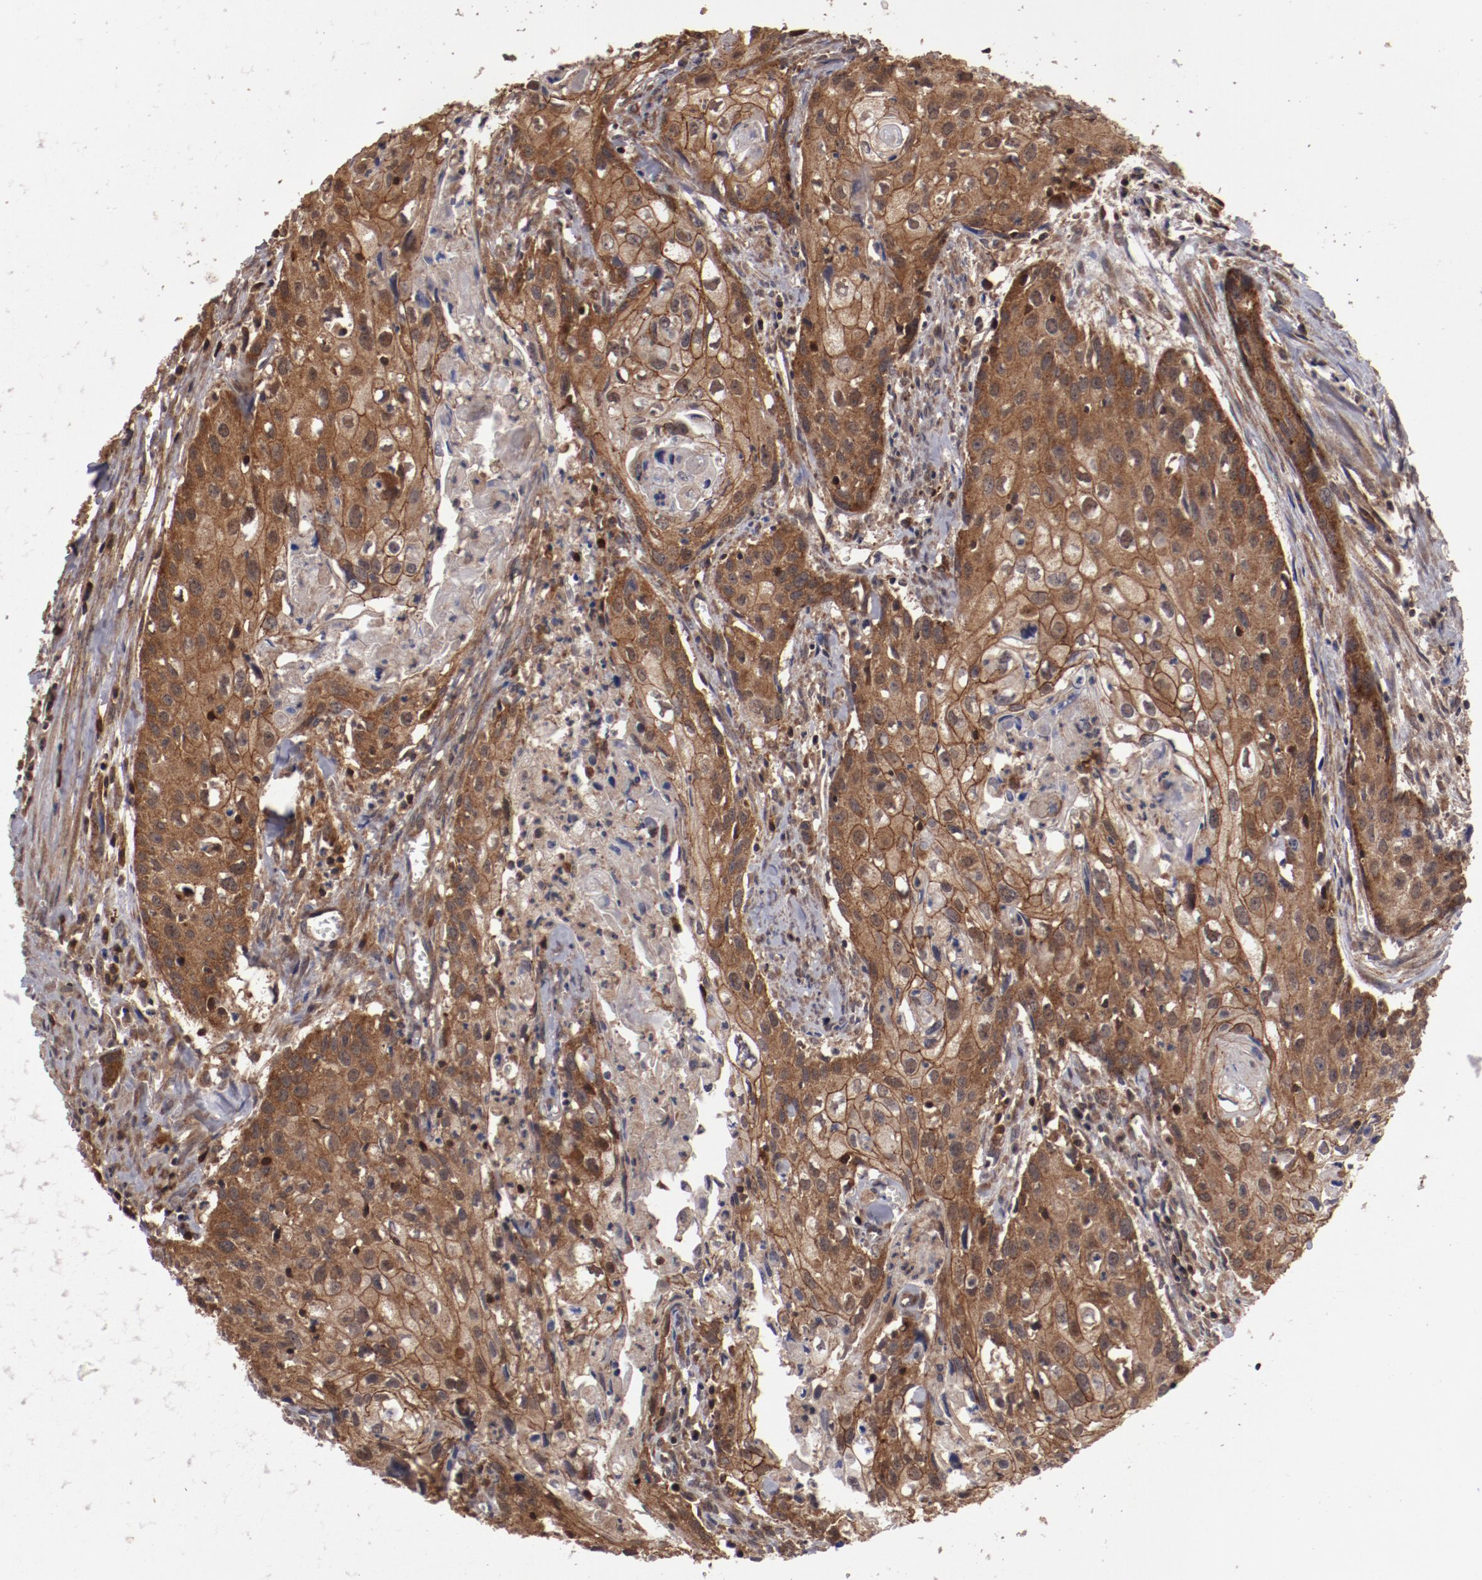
{"staining": {"intensity": "moderate", "quantity": ">75%", "location": "cytoplasmic/membranous"}, "tissue": "urothelial cancer", "cell_type": "Tumor cells", "image_type": "cancer", "snomed": [{"axis": "morphology", "description": "Urothelial carcinoma, High grade"}, {"axis": "topography", "description": "Urinary bladder"}], "caption": "Immunohistochemical staining of urothelial cancer displays medium levels of moderate cytoplasmic/membranous protein positivity in approximately >75% of tumor cells.", "gene": "RPS6KA6", "patient": {"sex": "male", "age": 54}}